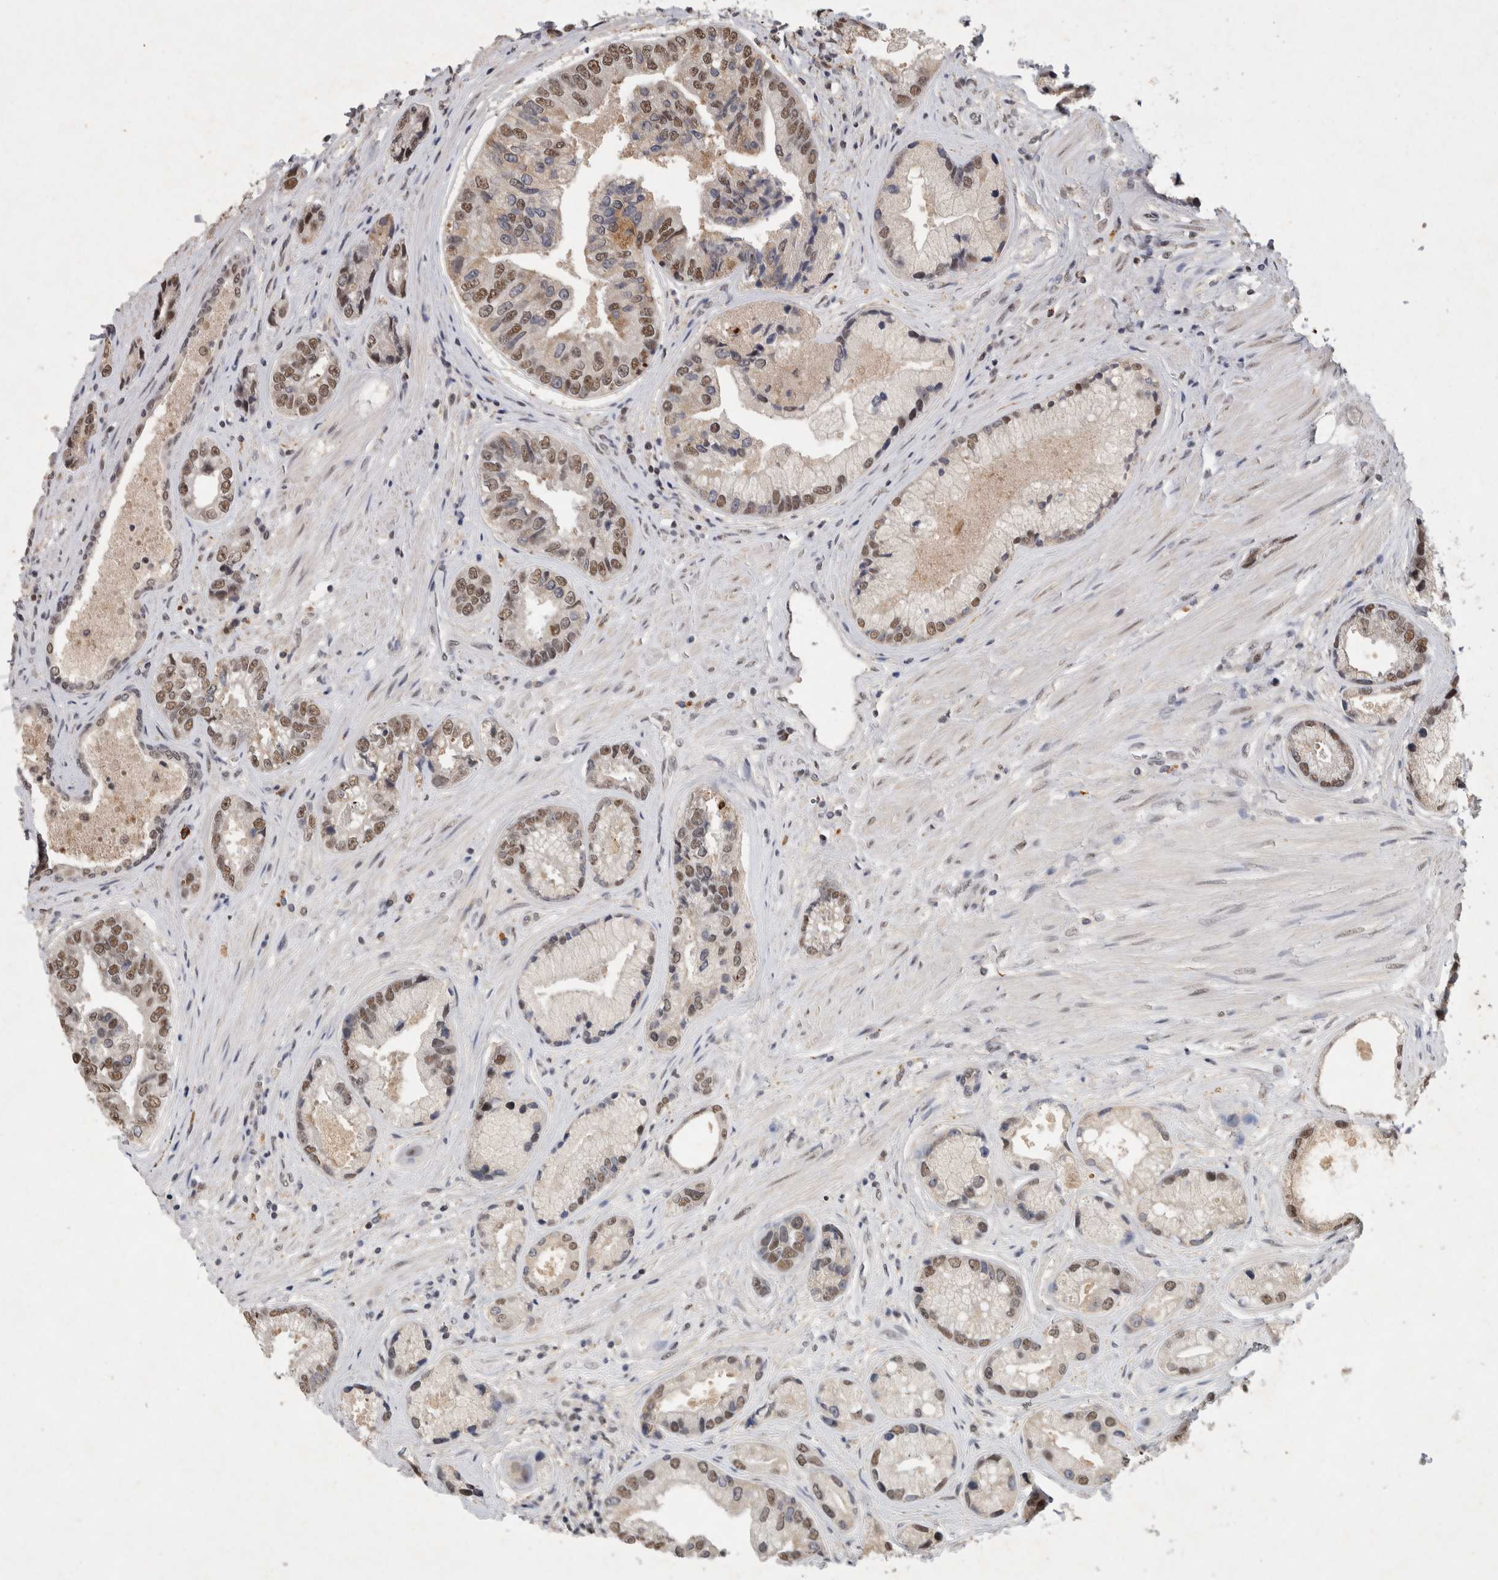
{"staining": {"intensity": "moderate", "quantity": ">75%", "location": "nuclear"}, "tissue": "prostate cancer", "cell_type": "Tumor cells", "image_type": "cancer", "snomed": [{"axis": "morphology", "description": "Adenocarcinoma, High grade"}, {"axis": "topography", "description": "Prostate"}], "caption": "IHC micrograph of prostate adenocarcinoma (high-grade) stained for a protein (brown), which shows medium levels of moderate nuclear staining in approximately >75% of tumor cells.", "gene": "XRCC5", "patient": {"sex": "male", "age": 61}}